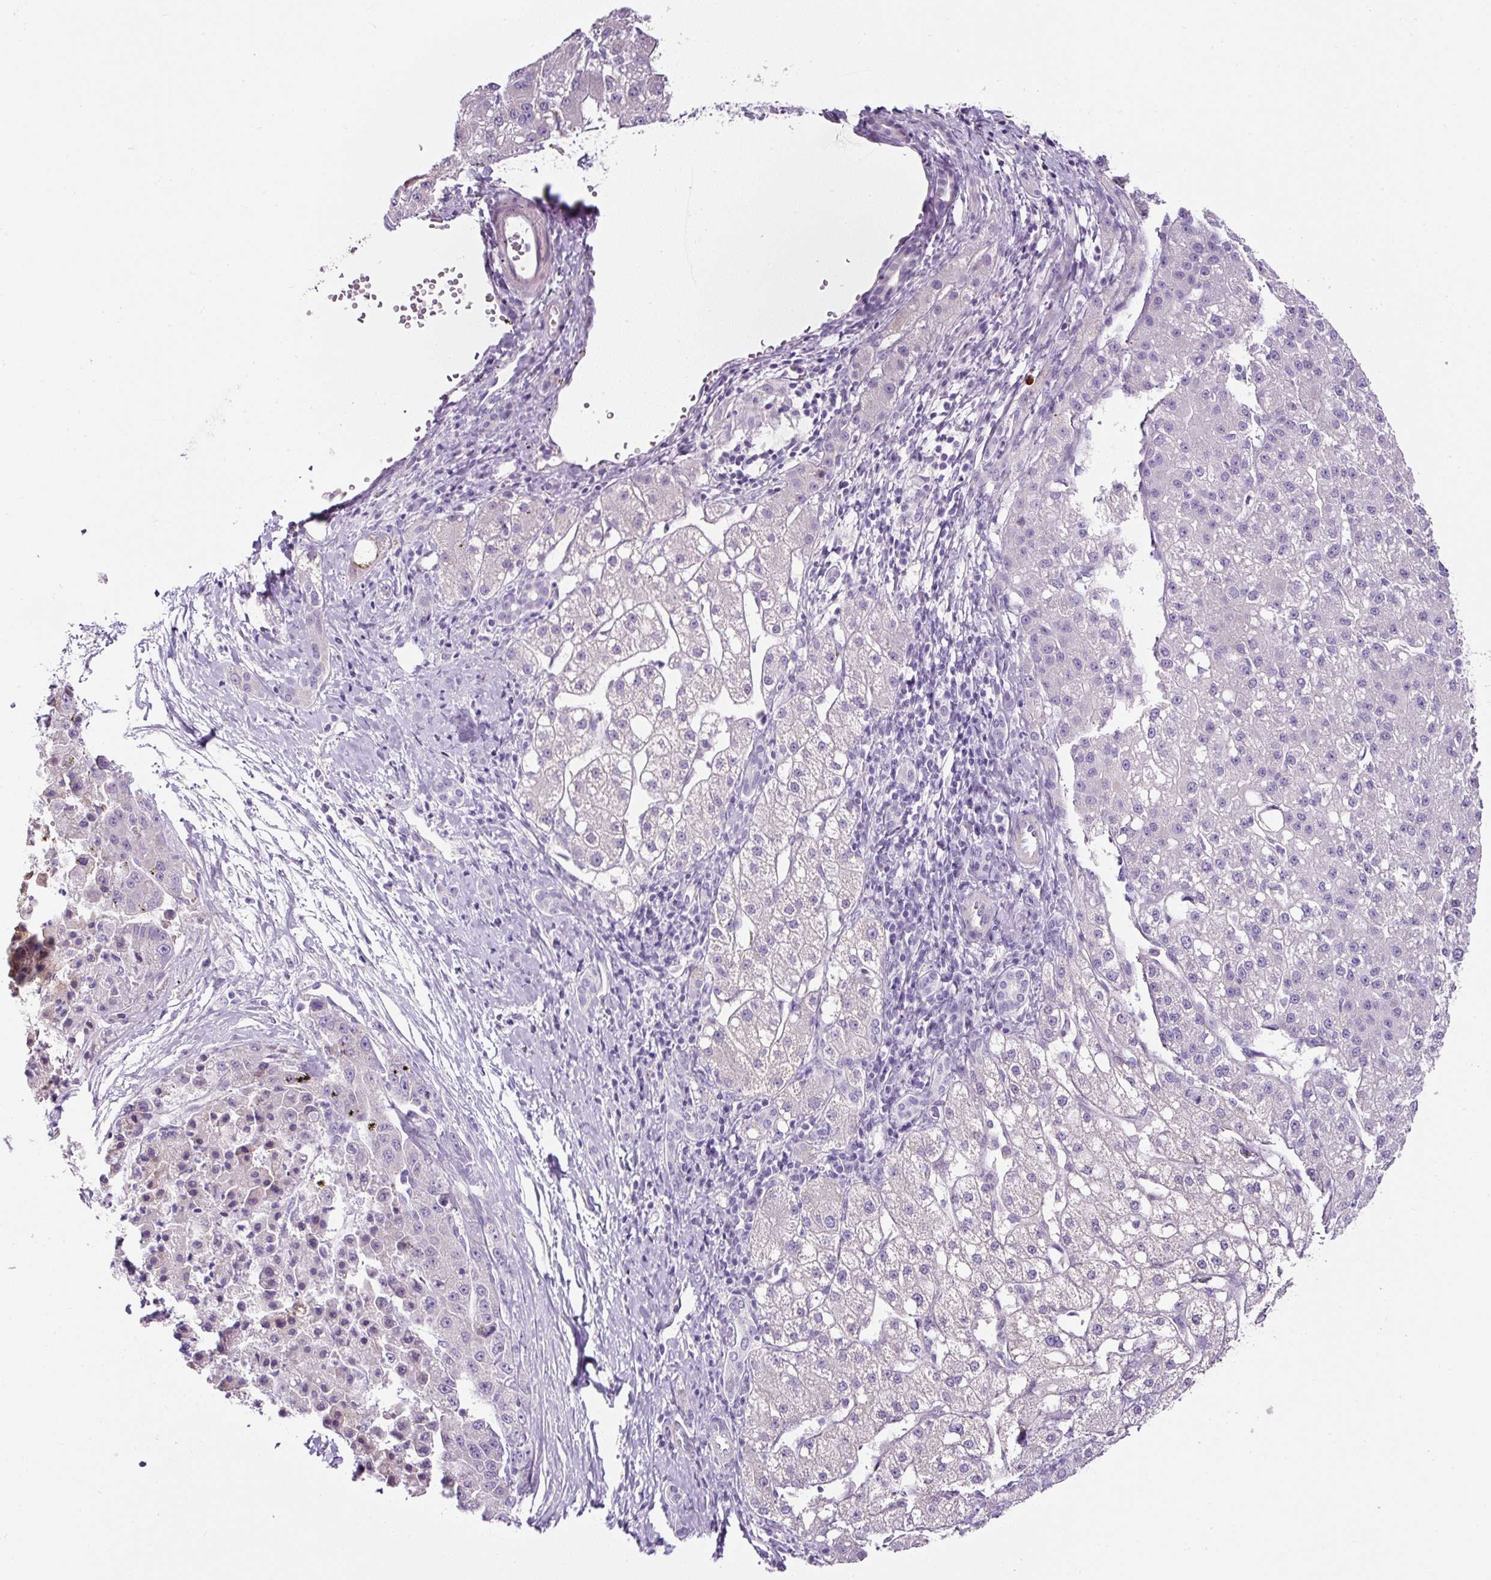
{"staining": {"intensity": "negative", "quantity": "none", "location": "none"}, "tissue": "liver cancer", "cell_type": "Tumor cells", "image_type": "cancer", "snomed": [{"axis": "morphology", "description": "Carcinoma, Hepatocellular, NOS"}, {"axis": "topography", "description": "Liver"}], "caption": "Immunohistochemical staining of human liver hepatocellular carcinoma reveals no significant staining in tumor cells. The staining was performed using DAB (3,3'-diaminobenzidine) to visualize the protein expression in brown, while the nuclei were stained in blue with hematoxylin (Magnification: 20x).", "gene": "OR14A2", "patient": {"sex": "male", "age": 67}}